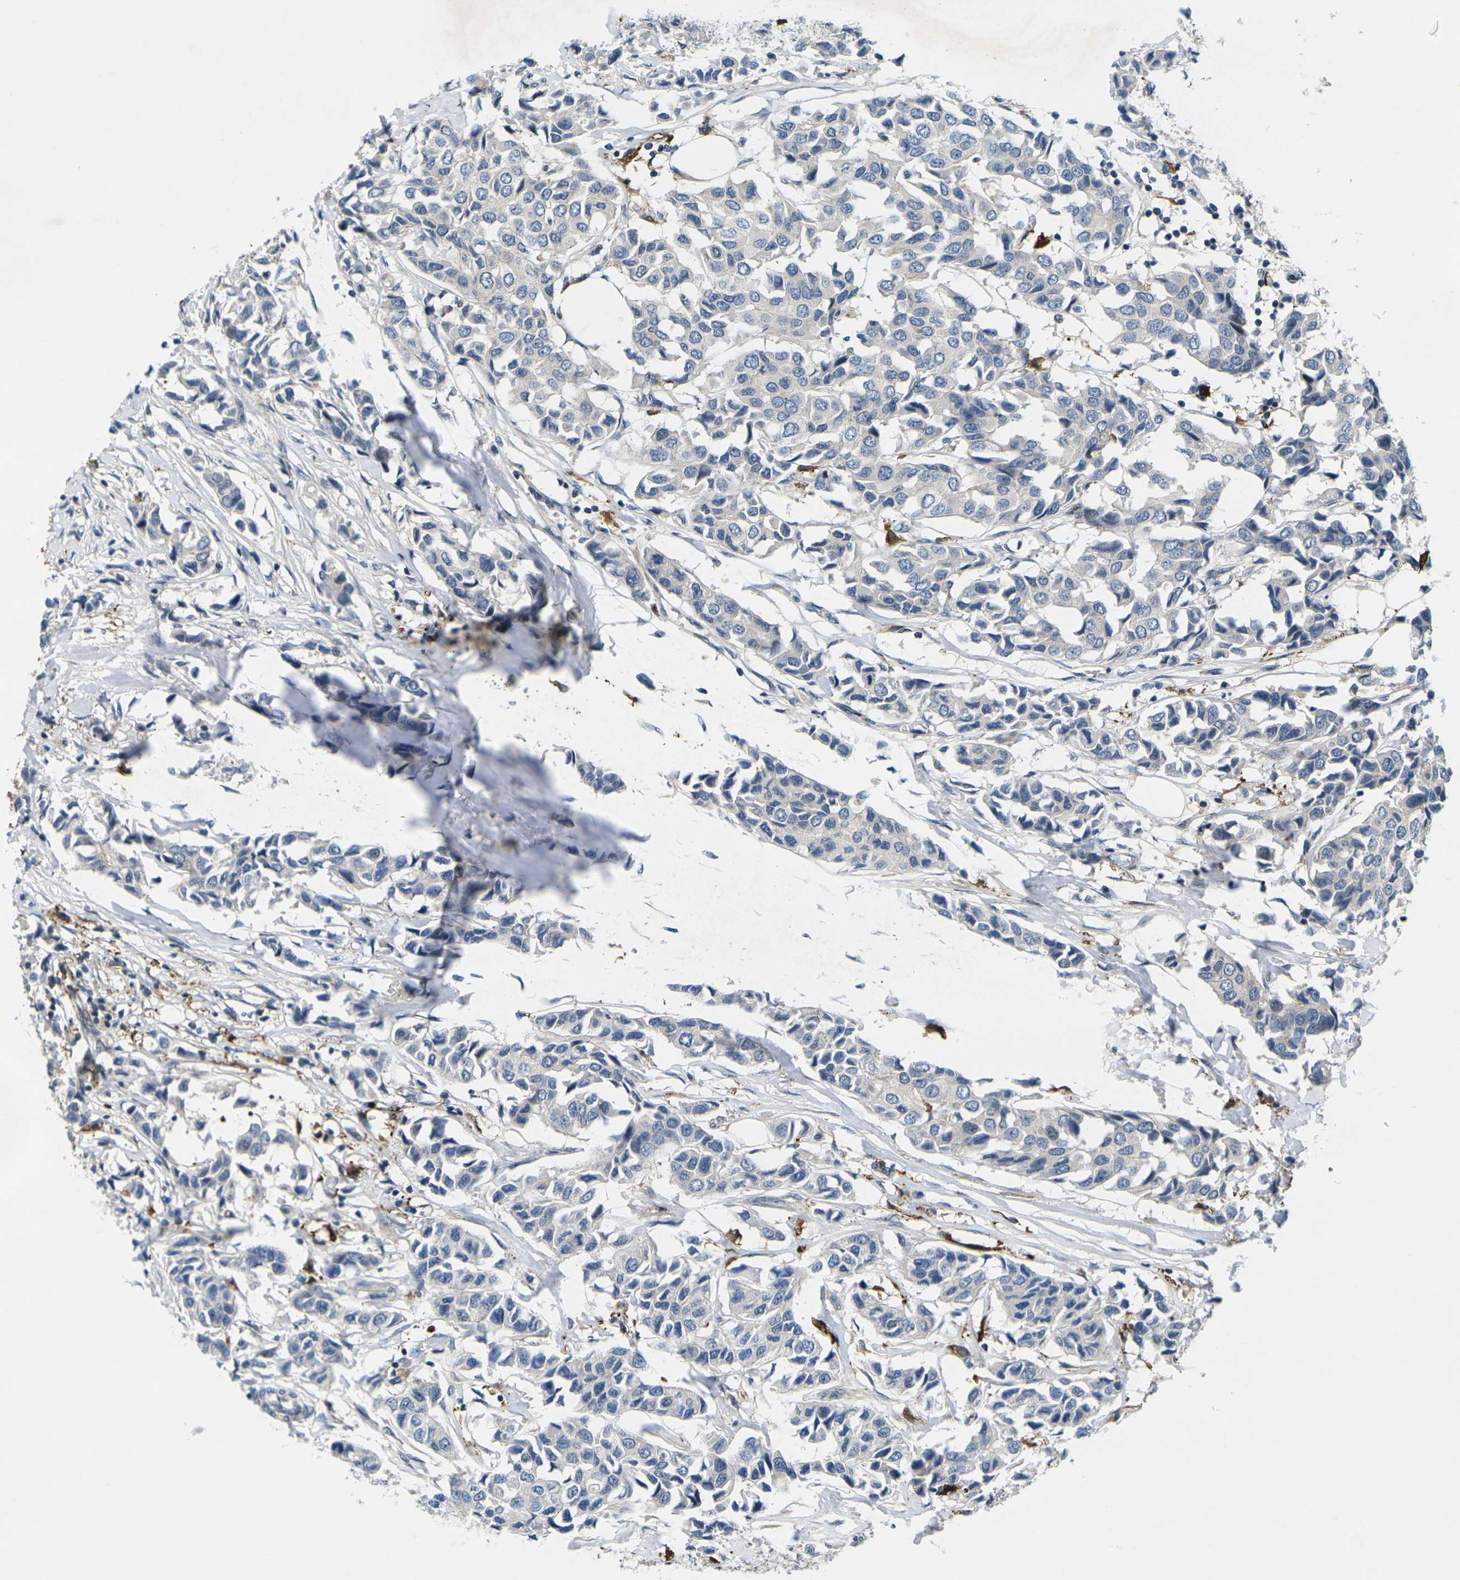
{"staining": {"intensity": "negative", "quantity": "none", "location": "none"}, "tissue": "breast cancer", "cell_type": "Tumor cells", "image_type": "cancer", "snomed": [{"axis": "morphology", "description": "Duct carcinoma"}, {"axis": "topography", "description": "Breast"}], "caption": "This is an IHC micrograph of human breast cancer. There is no expression in tumor cells.", "gene": "ROBO2", "patient": {"sex": "female", "age": 80}}